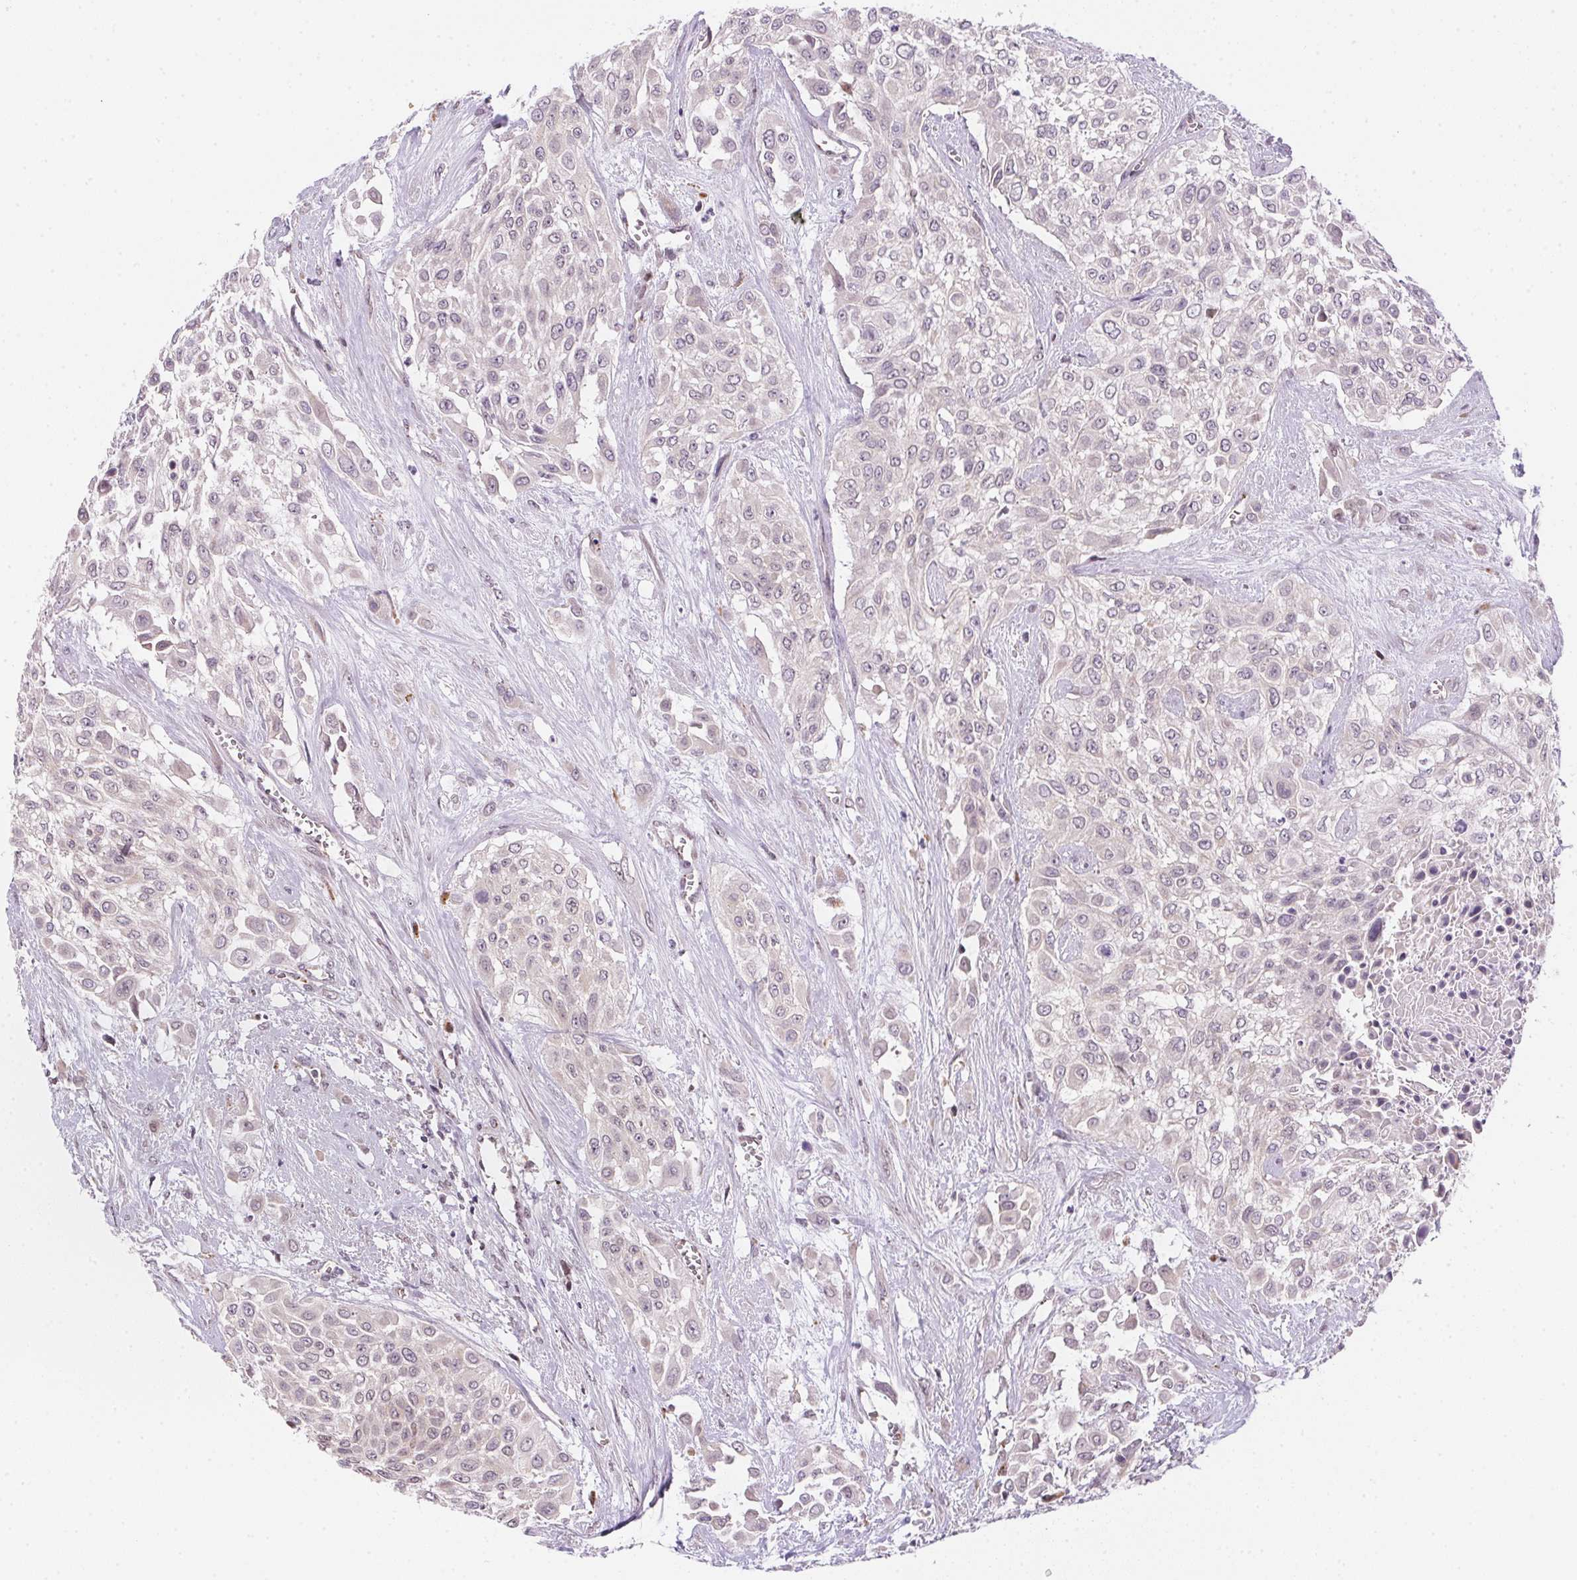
{"staining": {"intensity": "negative", "quantity": "none", "location": "none"}, "tissue": "urothelial cancer", "cell_type": "Tumor cells", "image_type": "cancer", "snomed": [{"axis": "morphology", "description": "Urothelial carcinoma, High grade"}, {"axis": "topography", "description": "Urinary bladder"}], "caption": "This is an immunohistochemistry micrograph of human urothelial cancer. There is no expression in tumor cells.", "gene": "METTL13", "patient": {"sex": "male", "age": 57}}